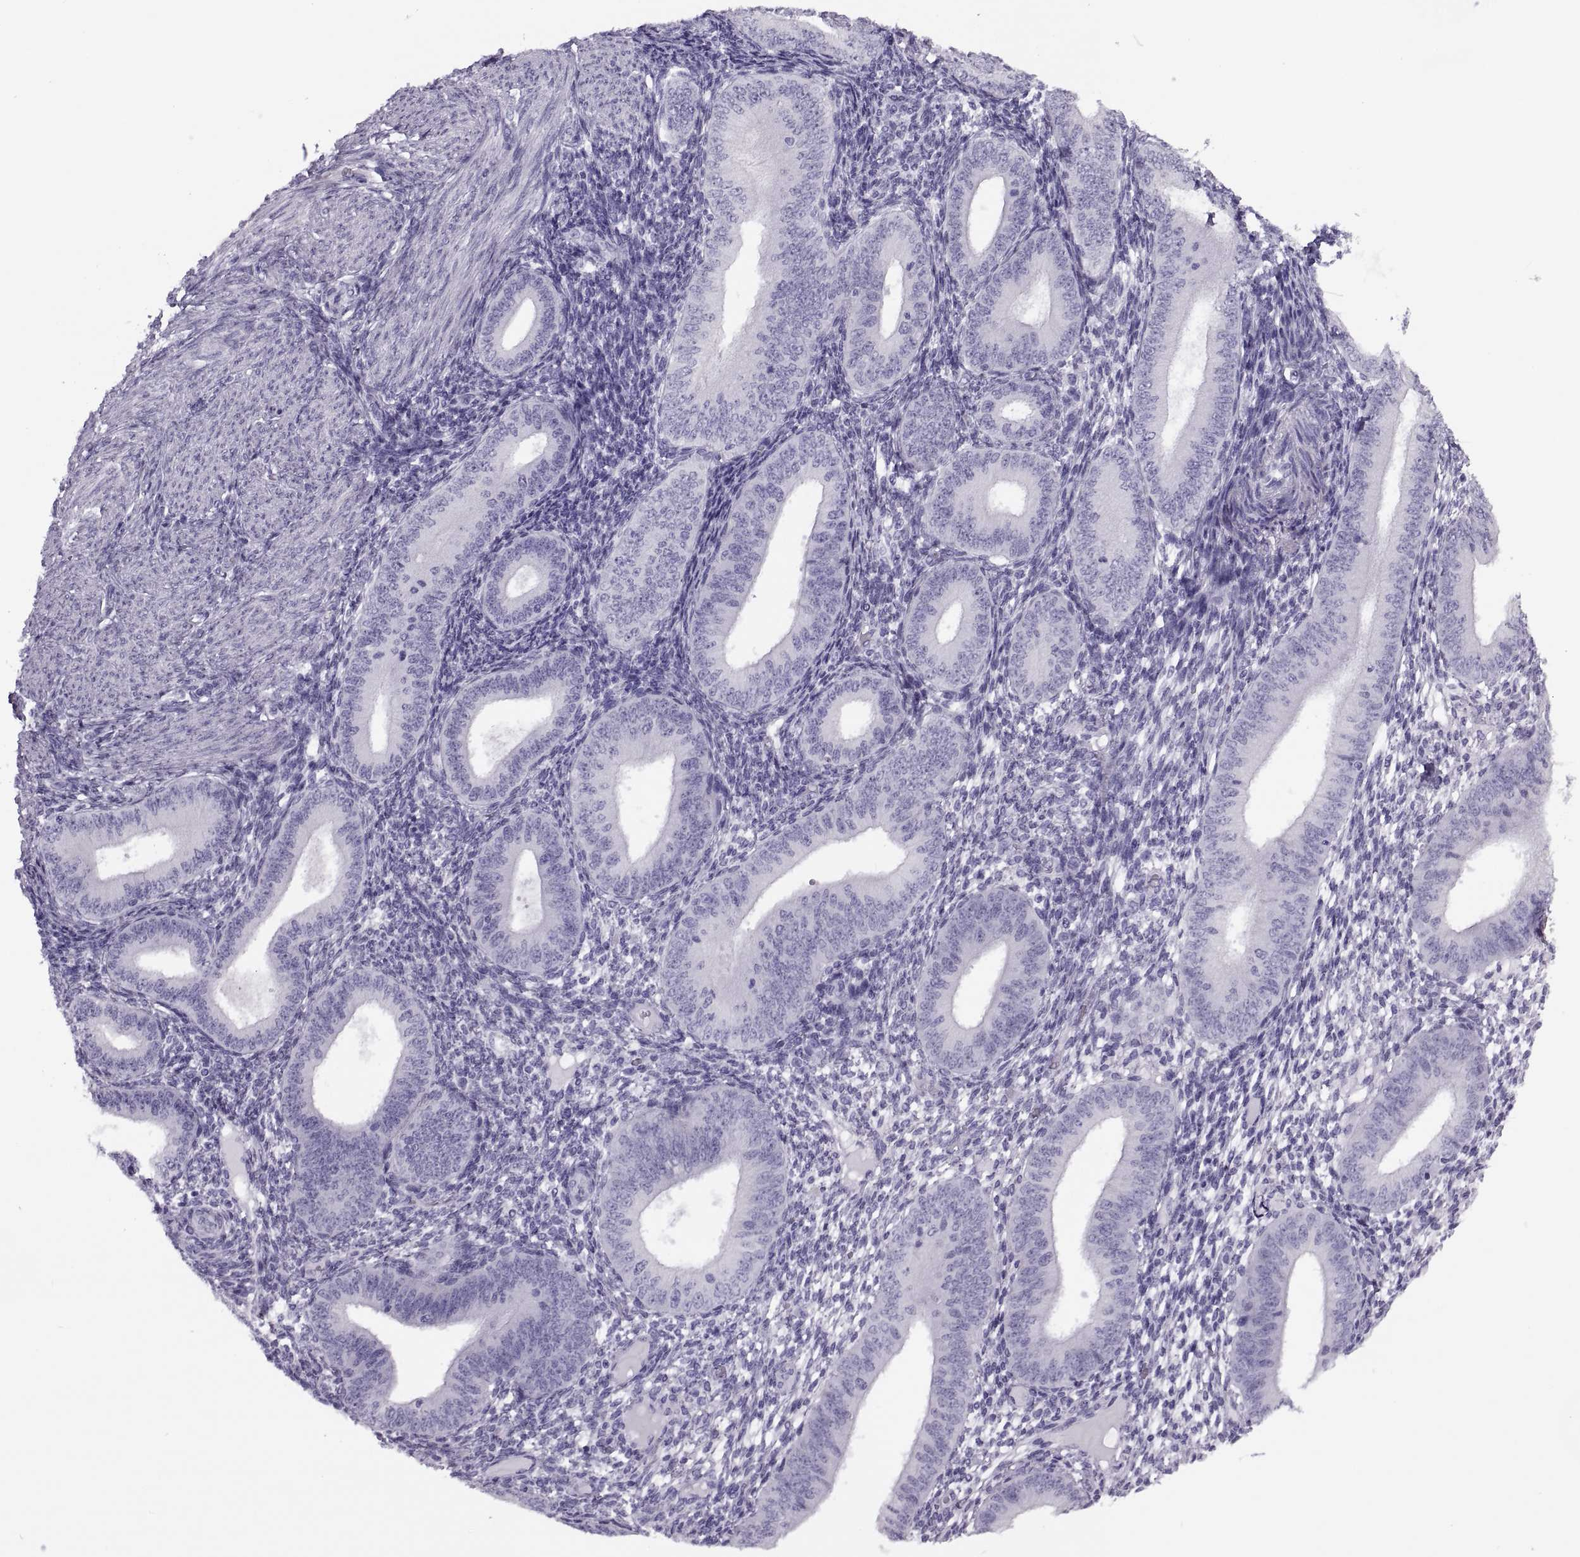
{"staining": {"intensity": "negative", "quantity": "none", "location": "none"}, "tissue": "endometrium", "cell_type": "Cells in endometrial stroma", "image_type": "normal", "snomed": [{"axis": "morphology", "description": "Normal tissue, NOS"}, {"axis": "topography", "description": "Endometrium"}], "caption": "Endometrium was stained to show a protein in brown. There is no significant expression in cells in endometrial stroma. The staining was performed using DAB to visualize the protein expression in brown, while the nuclei were stained in blue with hematoxylin (Magnification: 20x).", "gene": "RLBP1", "patient": {"sex": "female", "age": 39}}